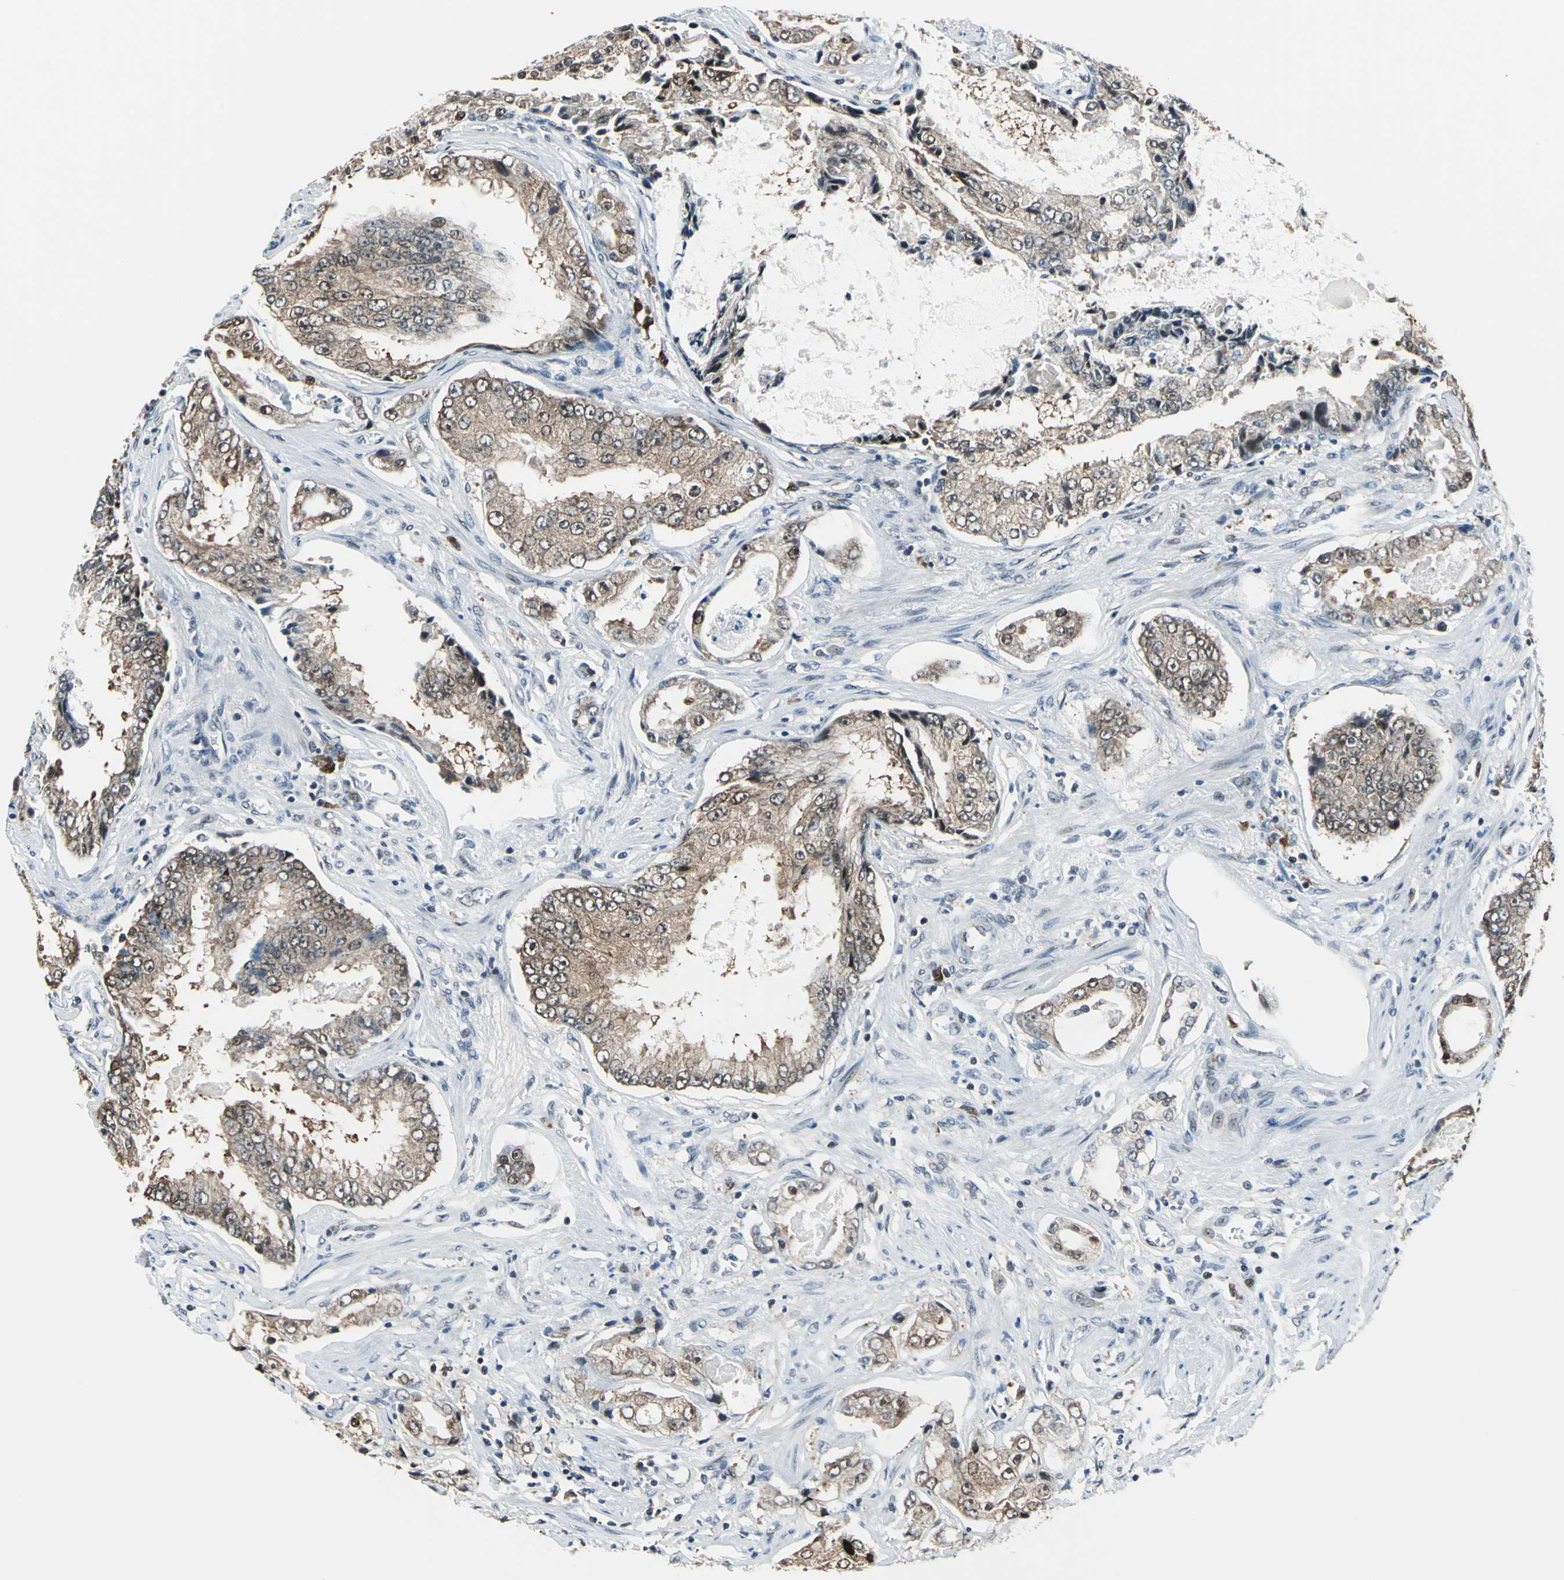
{"staining": {"intensity": "weak", "quantity": ">75%", "location": "cytoplasmic/membranous,nuclear"}, "tissue": "prostate cancer", "cell_type": "Tumor cells", "image_type": "cancer", "snomed": [{"axis": "morphology", "description": "Adenocarcinoma, High grade"}, {"axis": "topography", "description": "Prostate"}], "caption": "Brown immunohistochemical staining in adenocarcinoma (high-grade) (prostate) shows weak cytoplasmic/membranous and nuclear expression in about >75% of tumor cells.", "gene": "POLR3K", "patient": {"sex": "male", "age": 73}}